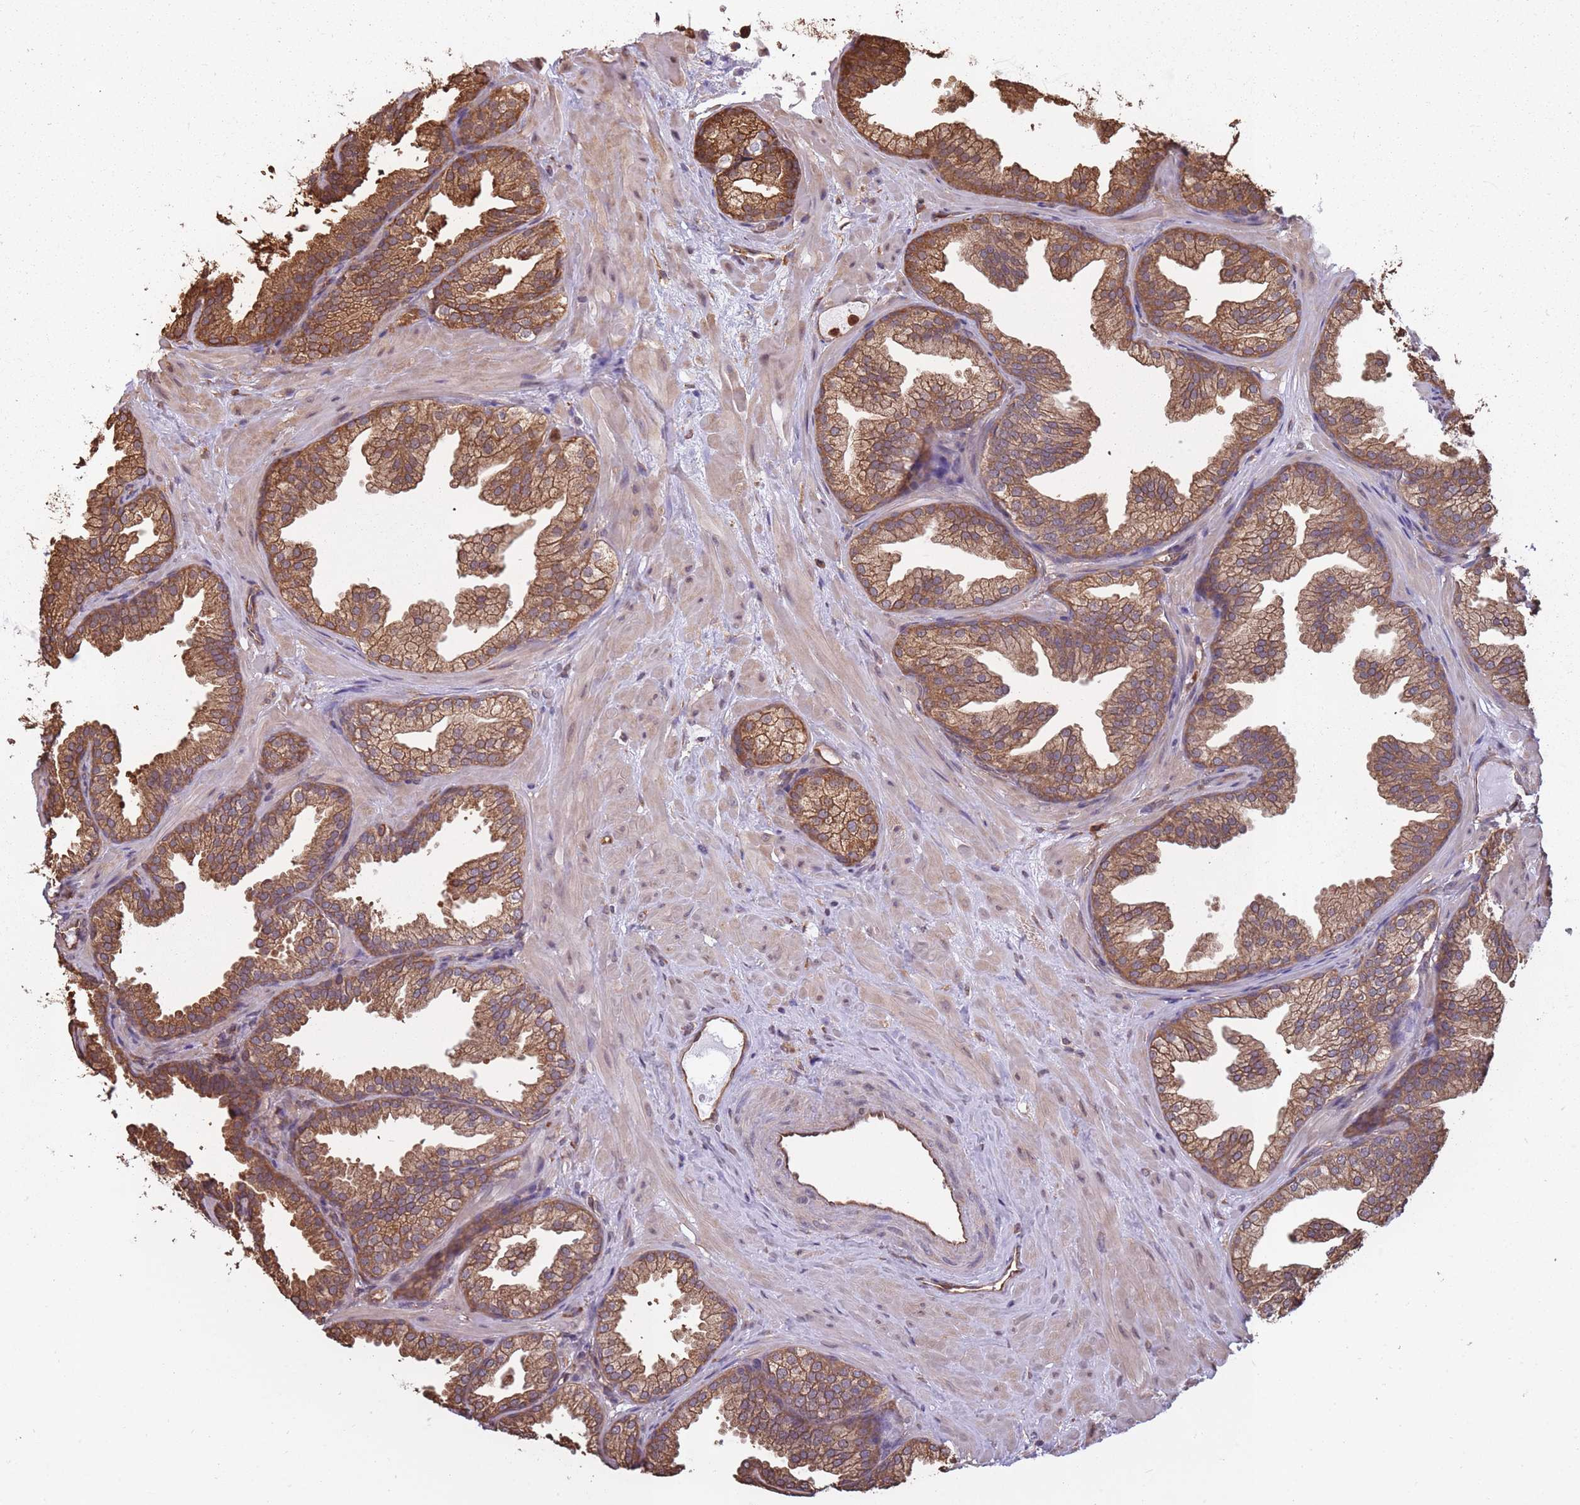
{"staining": {"intensity": "moderate", "quantity": ">75%", "location": "cytoplasmic/membranous"}, "tissue": "prostate", "cell_type": "Glandular cells", "image_type": "normal", "snomed": [{"axis": "morphology", "description": "Normal tissue, NOS"}, {"axis": "topography", "description": "Prostate"}], "caption": "Glandular cells exhibit medium levels of moderate cytoplasmic/membranous expression in approximately >75% of cells in normal human prostate.", "gene": "ARL13B", "patient": {"sex": "male", "age": 37}}